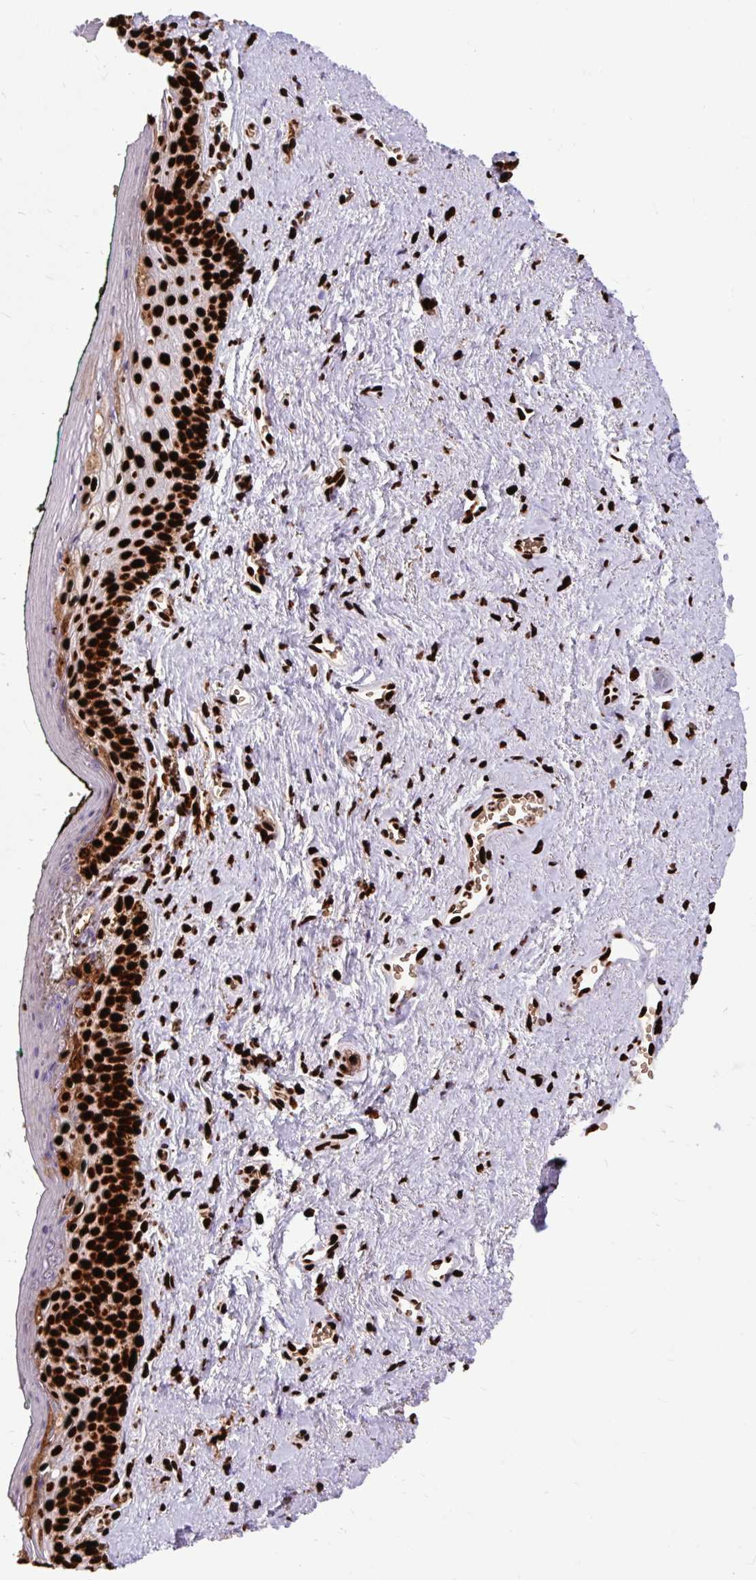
{"staining": {"intensity": "strong", "quantity": ">75%", "location": "nuclear"}, "tissue": "vagina", "cell_type": "Squamous epithelial cells", "image_type": "normal", "snomed": [{"axis": "morphology", "description": "Normal tissue, NOS"}, {"axis": "topography", "description": "Vulva"}, {"axis": "topography", "description": "Vagina"}, {"axis": "topography", "description": "Peripheral nerve tissue"}], "caption": "A brown stain highlights strong nuclear expression of a protein in squamous epithelial cells of benign vagina.", "gene": "FUS", "patient": {"sex": "female", "age": 66}}